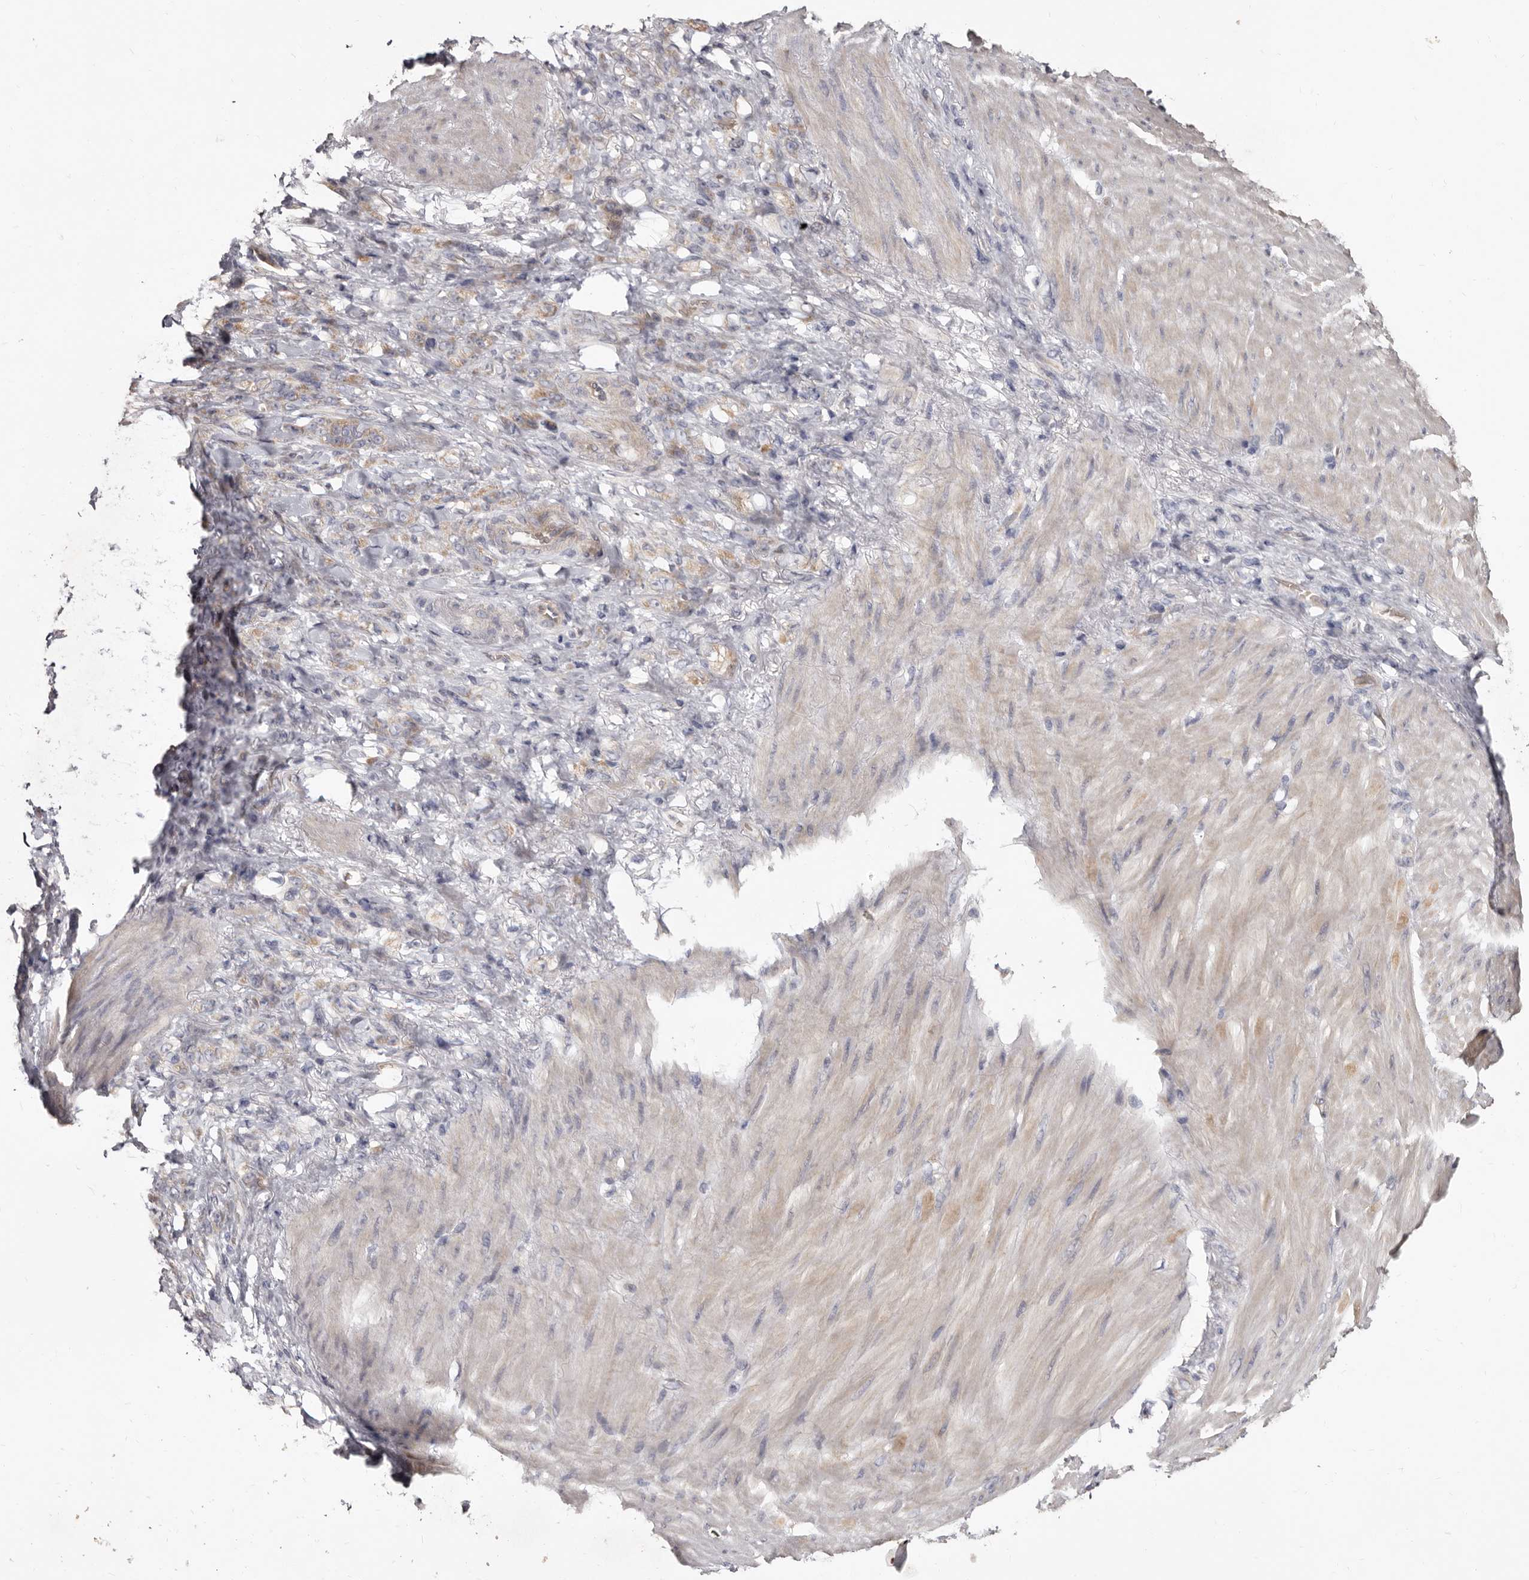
{"staining": {"intensity": "weak", "quantity": "25%-75%", "location": "cytoplasmic/membranous"}, "tissue": "stomach cancer", "cell_type": "Tumor cells", "image_type": "cancer", "snomed": [{"axis": "morphology", "description": "Normal tissue, NOS"}, {"axis": "morphology", "description": "Adenocarcinoma, NOS"}, {"axis": "topography", "description": "Stomach"}], "caption": "Immunohistochemistry (IHC) (DAB (3,3'-diaminobenzidine)) staining of stomach adenocarcinoma shows weak cytoplasmic/membranous protein expression in approximately 25%-75% of tumor cells.", "gene": "SPTA1", "patient": {"sex": "male", "age": 82}}